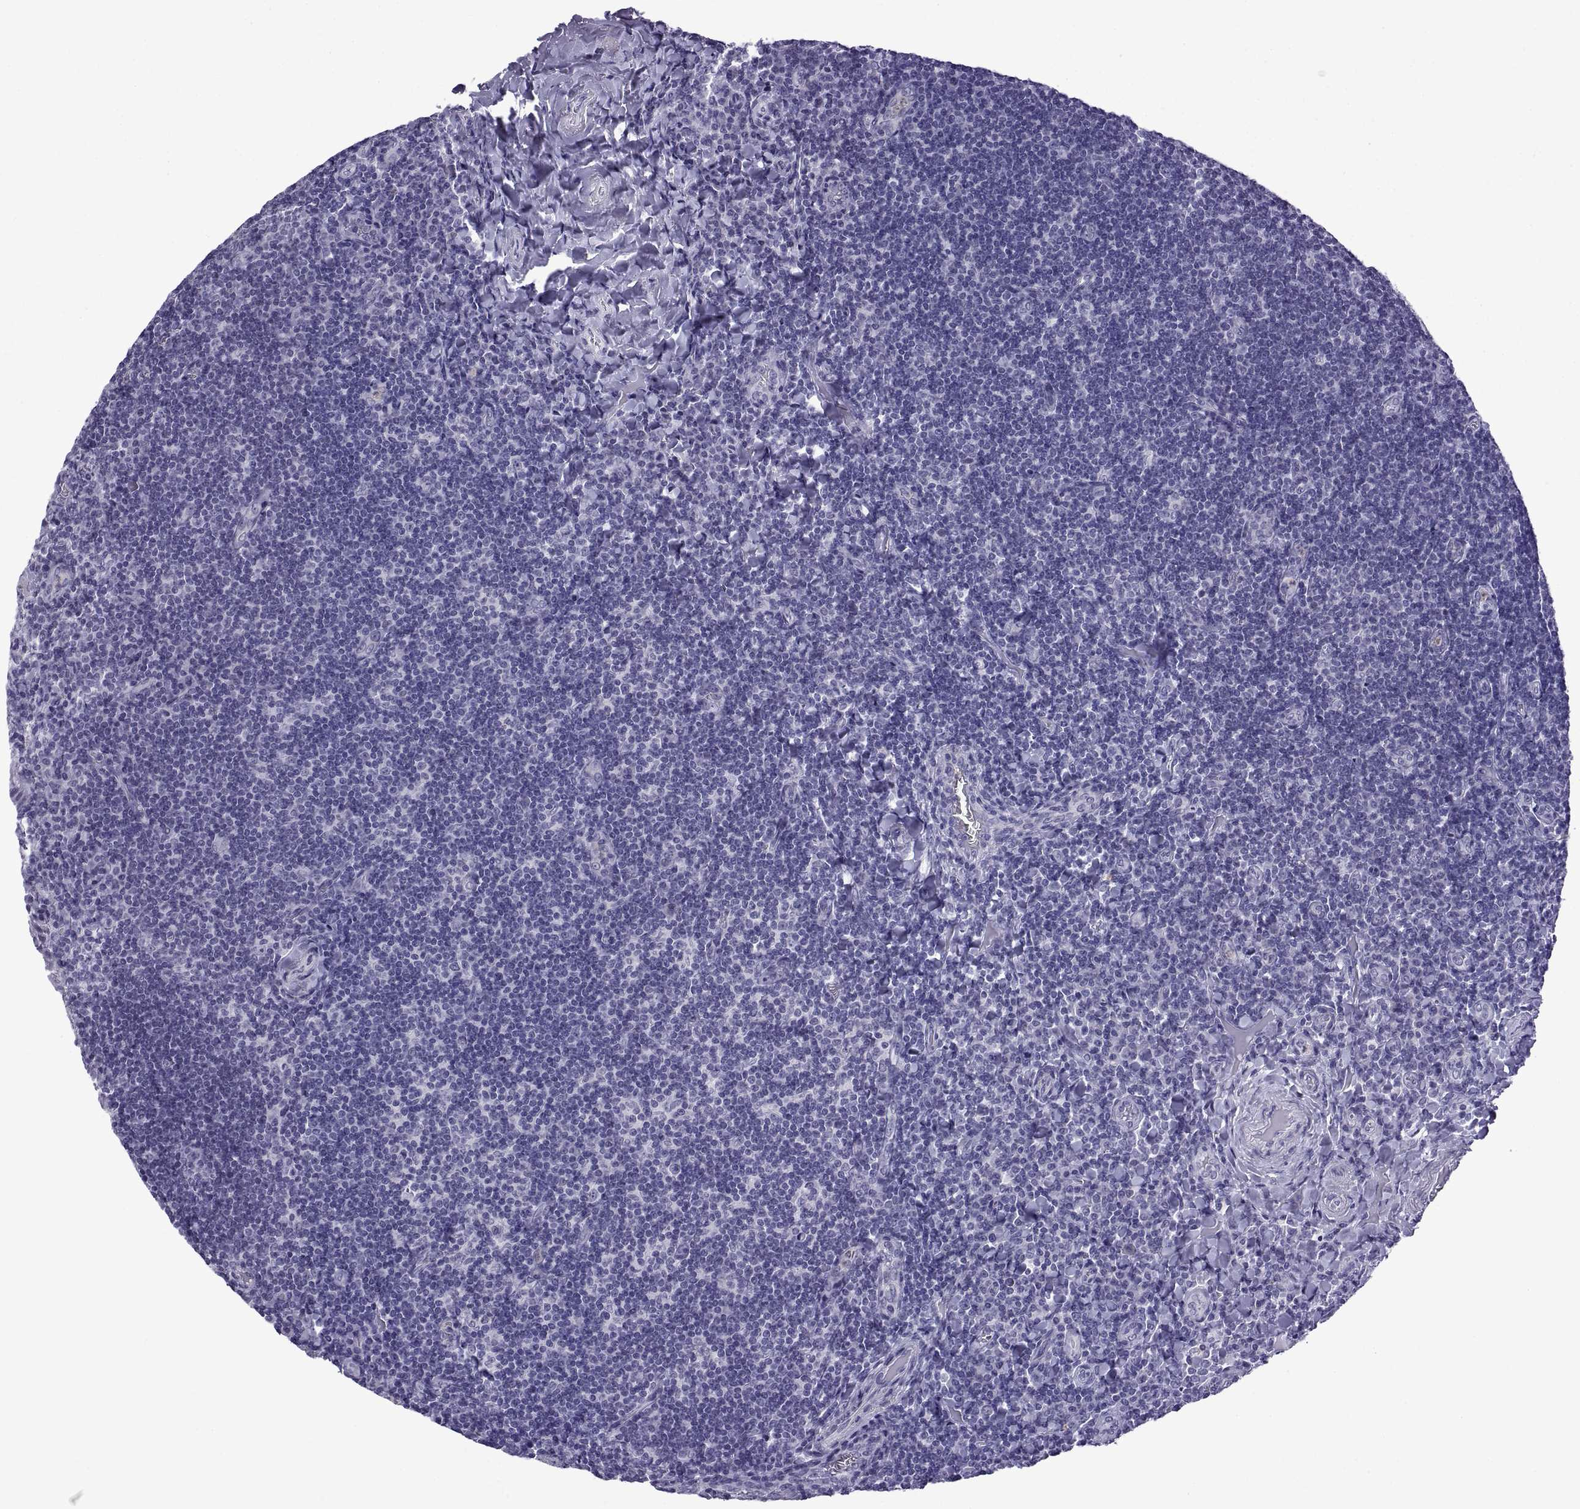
{"staining": {"intensity": "negative", "quantity": "none", "location": "none"}, "tissue": "tonsil", "cell_type": "Germinal center cells", "image_type": "normal", "snomed": [{"axis": "morphology", "description": "Normal tissue, NOS"}, {"axis": "morphology", "description": "Inflammation, NOS"}, {"axis": "topography", "description": "Tonsil"}], "caption": "Tonsil was stained to show a protein in brown. There is no significant staining in germinal center cells. Brightfield microscopy of IHC stained with DAB (3,3'-diaminobenzidine) (brown) and hematoxylin (blue), captured at high magnification.", "gene": "C3orf22", "patient": {"sex": "female", "age": 31}}